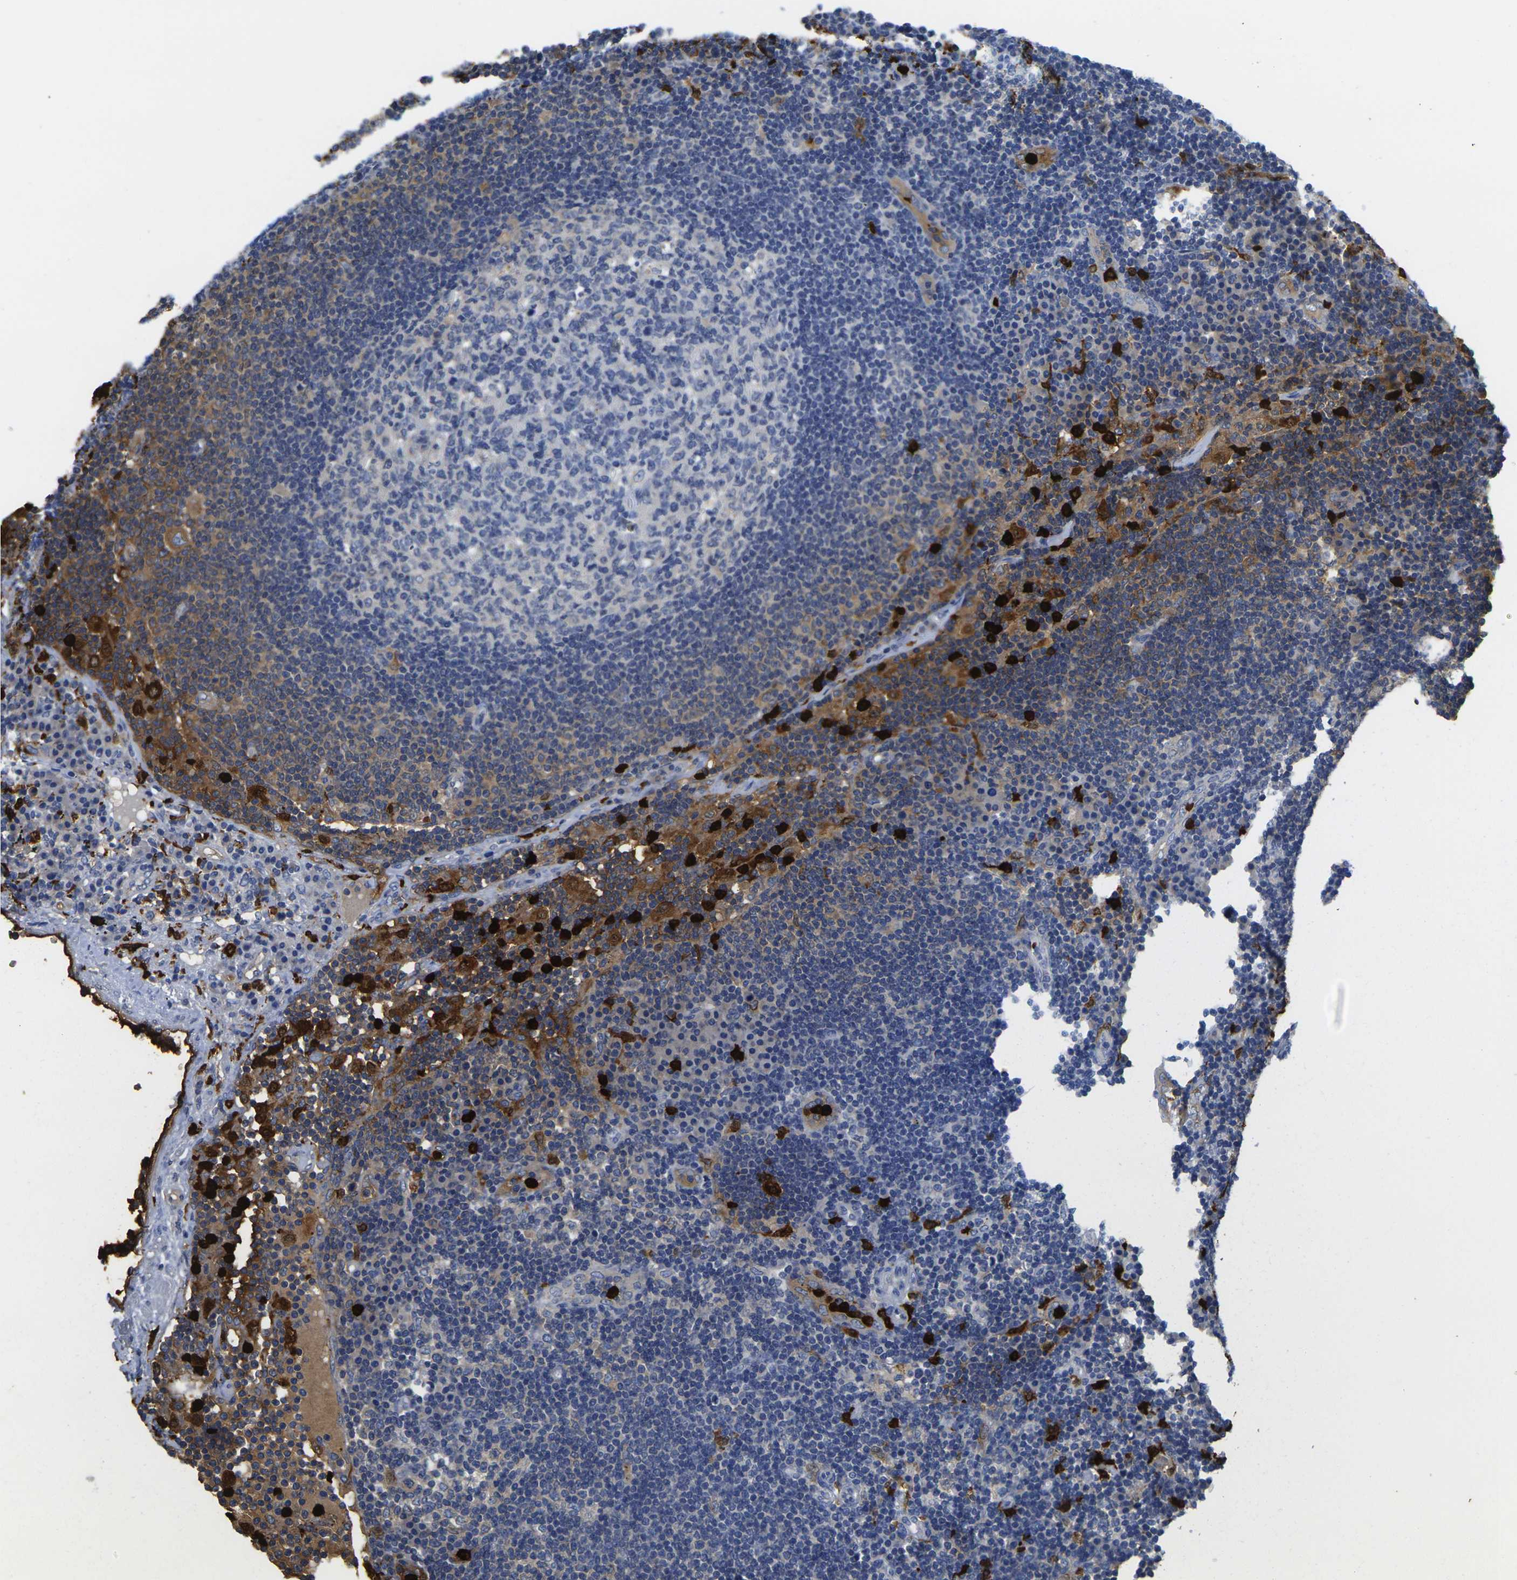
{"staining": {"intensity": "moderate", "quantity": "<25%", "location": "cytoplasmic/membranous"}, "tissue": "lymph node", "cell_type": "Germinal center cells", "image_type": "normal", "snomed": [{"axis": "morphology", "description": "Normal tissue, NOS"}, {"axis": "morphology", "description": "Squamous cell carcinoma, metastatic, NOS"}, {"axis": "topography", "description": "Lymph node"}], "caption": "The micrograph displays staining of unremarkable lymph node, revealing moderate cytoplasmic/membranous protein staining (brown color) within germinal center cells.", "gene": "S100A9", "patient": {"sex": "female", "age": 53}}